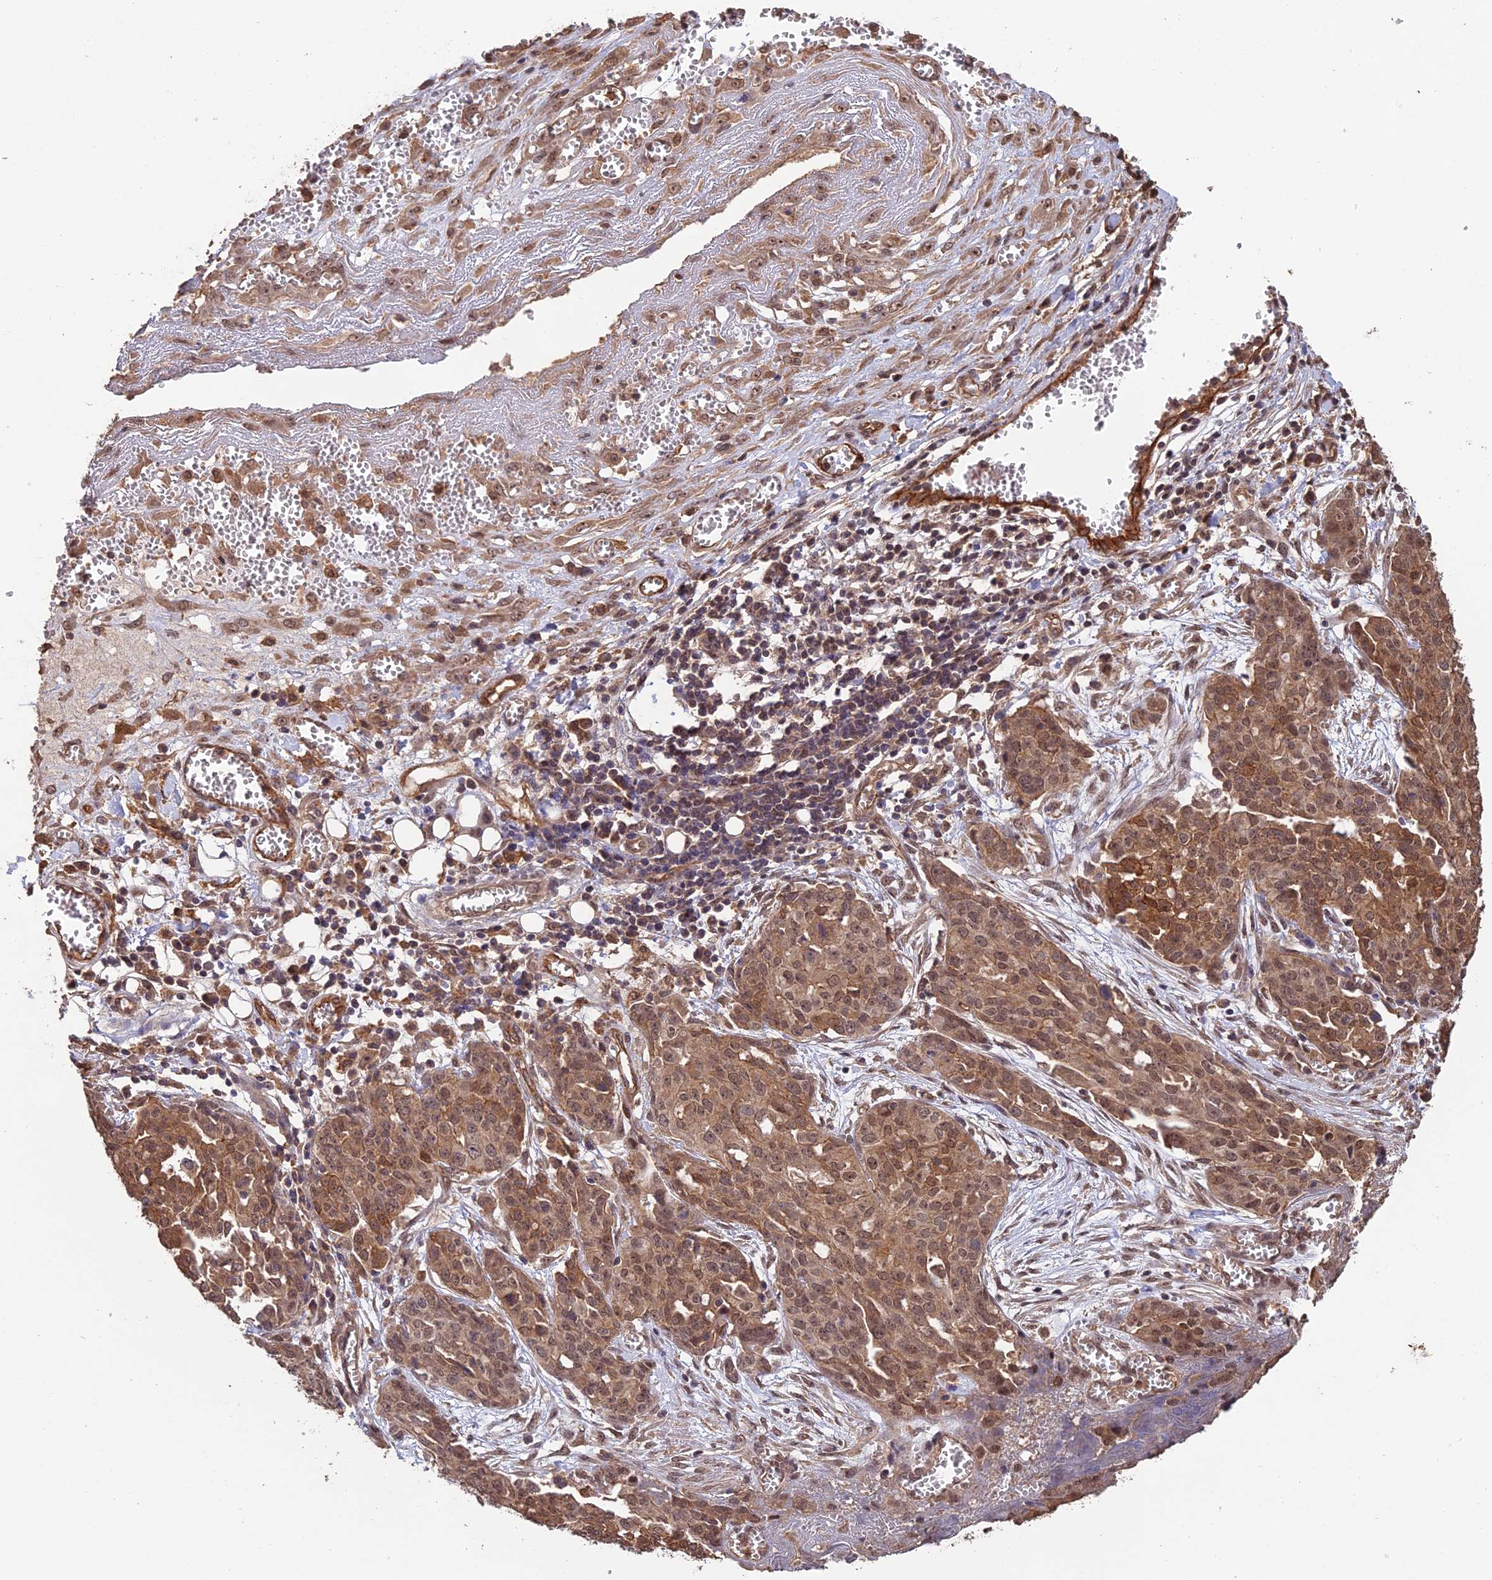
{"staining": {"intensity": "moderate", "quantity": ">75%", "location": "cytoplasmic/membranous,nuclear"}, "tissue": "ovarian cancer", "cell_type": "Tumor cells", "image_type": "cancer", "snomed": [{"axis": "morphology", "description": "Cystadenocarcinoma, serous, NOS"}, {"axis": "topography", "description": "Soft tissue"}, {"axis": "topography", "description": "Ovary"}], "caption": "Tumor cells exhibit medium levels of moderate cytoplasmic/membranous and nuclear expression in approximately >75% of cells in ovarian cancer.", "gene": "RALGAPA2", "patient": {"sex": "female", "age": 57}}